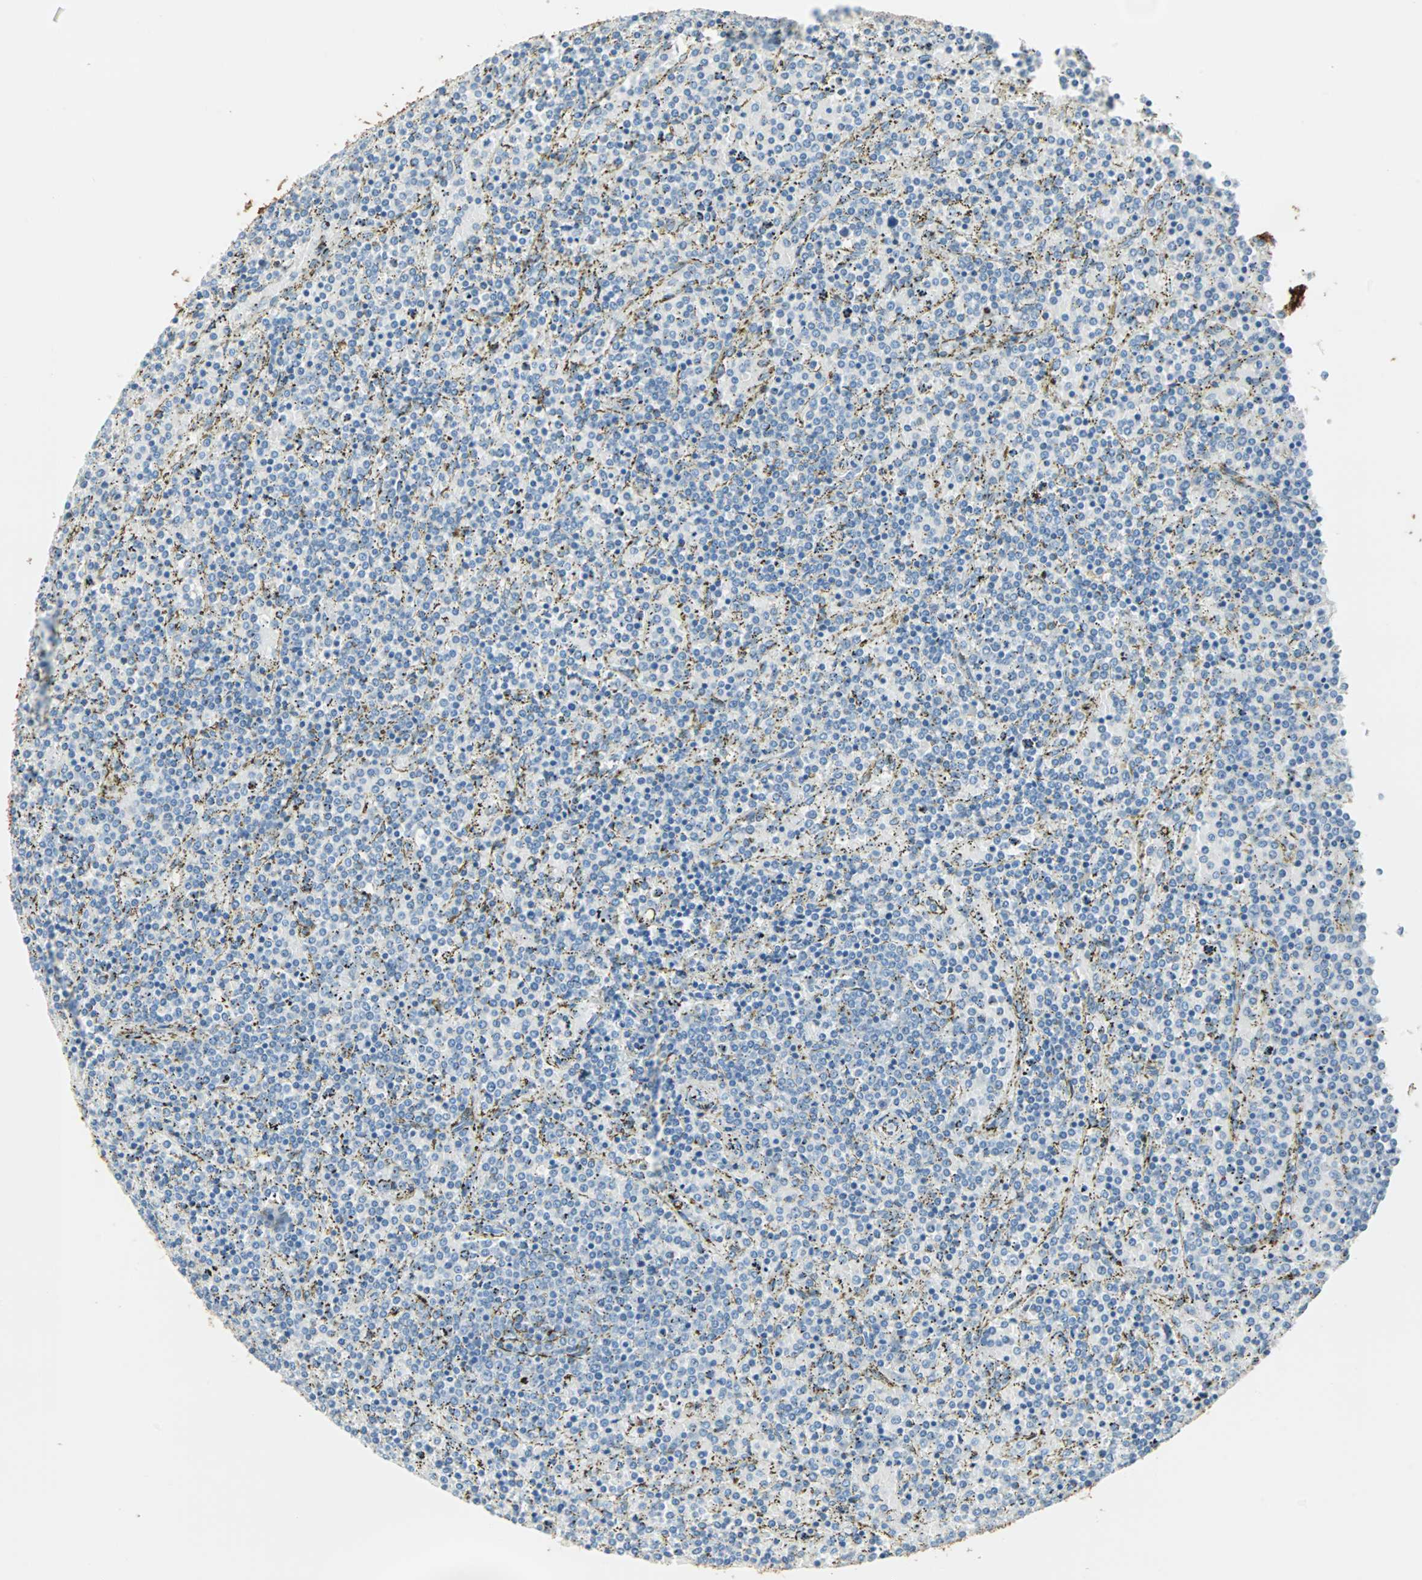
{"staining": {"intensity": "negative", "quantity": "none", "location": "none"}, "tissue": "lymphoma", "cell_type": "Tumor cells", "image_type": "cancer", "snomed": [{"axis": "morphology", "description": "Malignant lymphoma, non-Hodgkin's type, Low grade"}, {"axis": "topography", "description": "Spleen"}], "caption": "Immunohistochemistry (IHC) histopathology image of neoplastic tissue: human lymphoma stained with DAB demonstrates no significant protein positivity in tumor cells. (Immunohistochemistry (IHC), brightfield microscopy, high magnification).", "gene": "STX1A", "patient": {"sex": "female", "age": 77}}